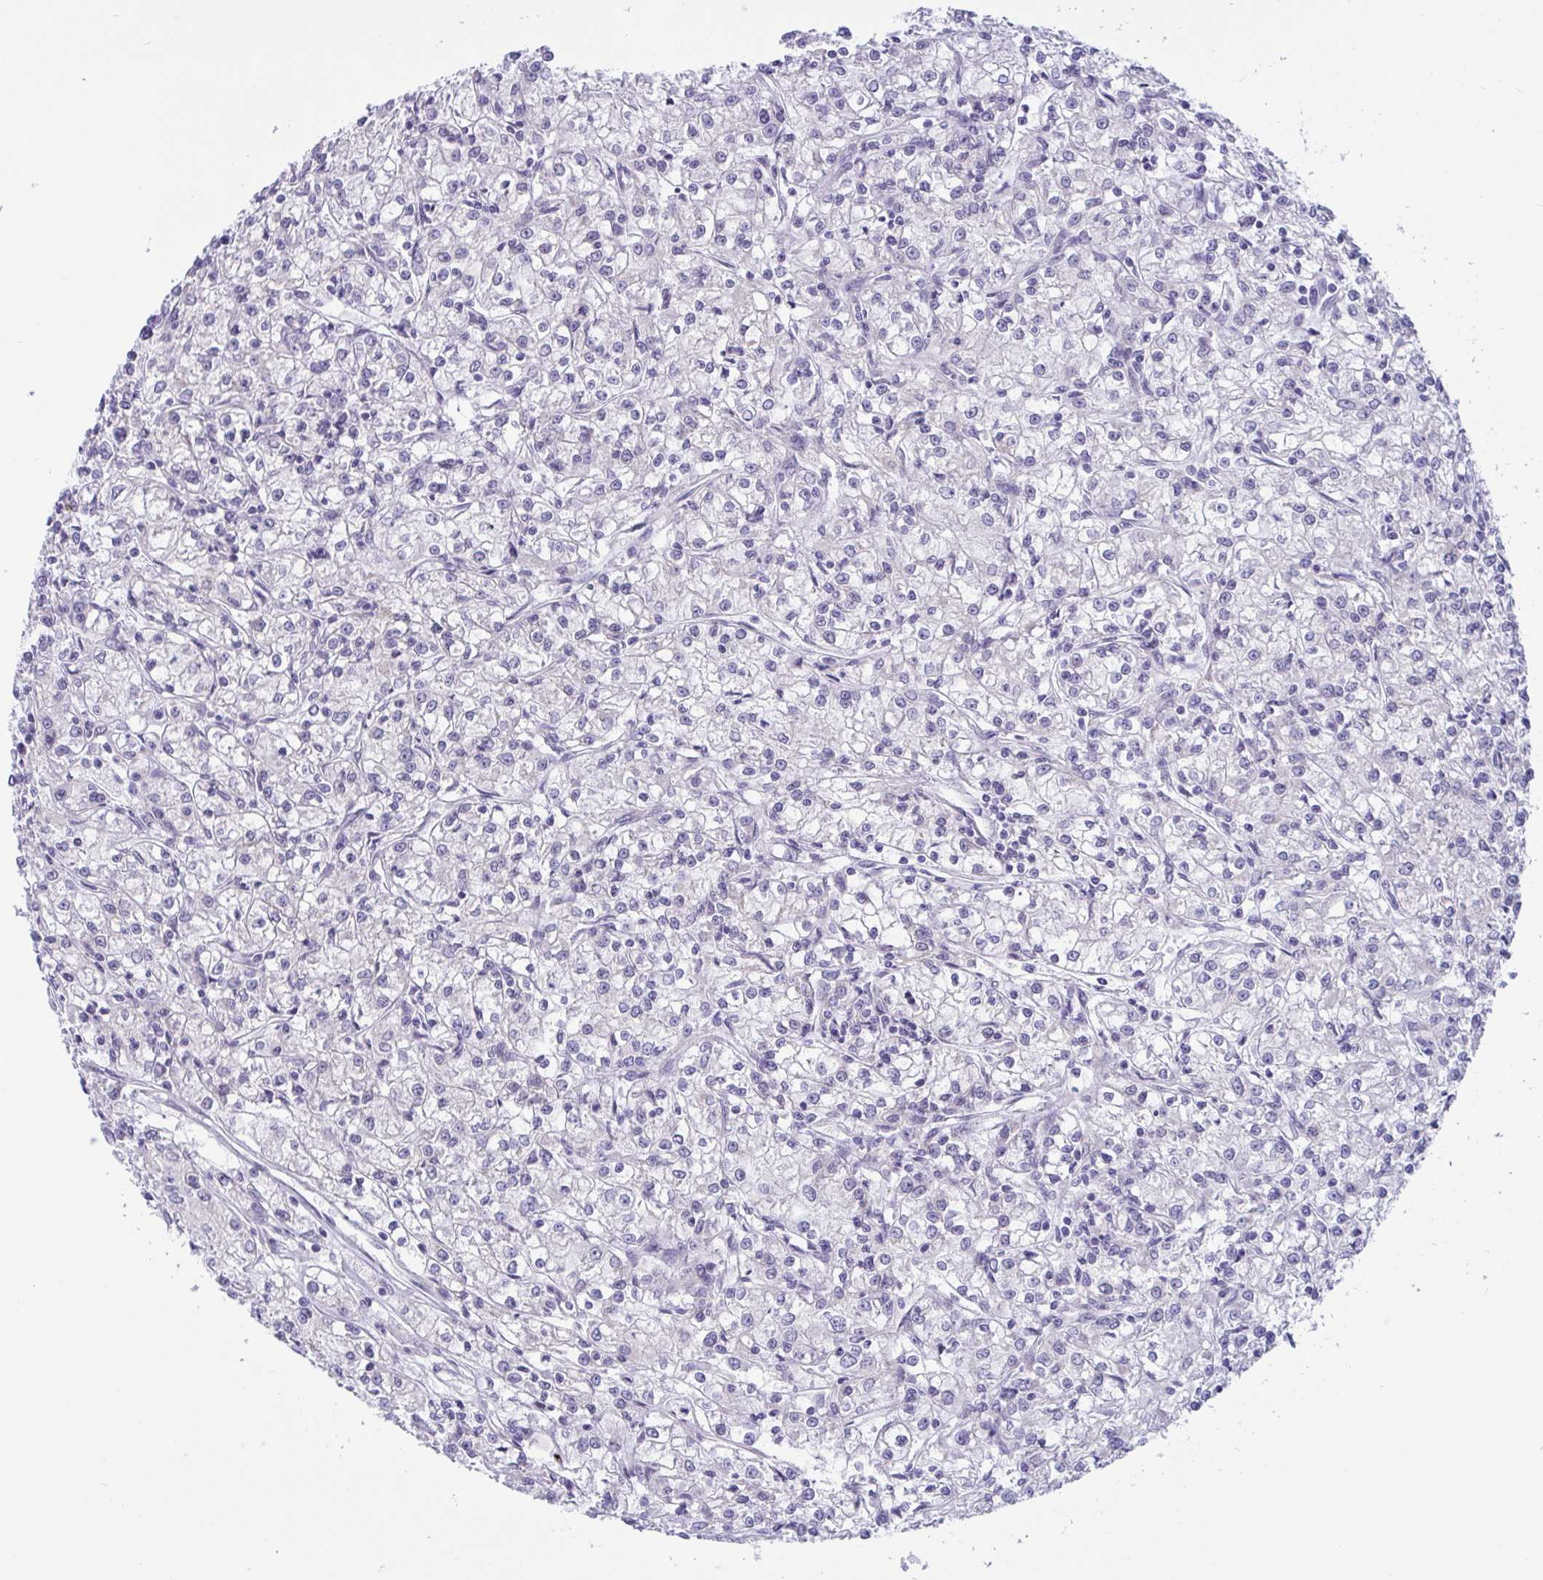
{"staining": {"intensity": "negative", "quantity": "none", "location": "none"}, "tissue": "renal cancer", "cell_type": "Tumor cells", "image_type": "cancer", "snomed": [{"axis": "morphology", "description": "Adenocarcinoma, NOS"}, {"axis": "topography", "description": "Kidney"}], "caption": "Immunohistochemical staining of human adenocarcinoma (renal) shows no significant expression in tumor cells. (Stains: DAB immunohistochemistry (IHC) with hematoxylin counter stain, Microscopy: brightfield microscopy at high magnification).", "gene": "CAMLG", "patient": {"sex": "female", "age": 59}}